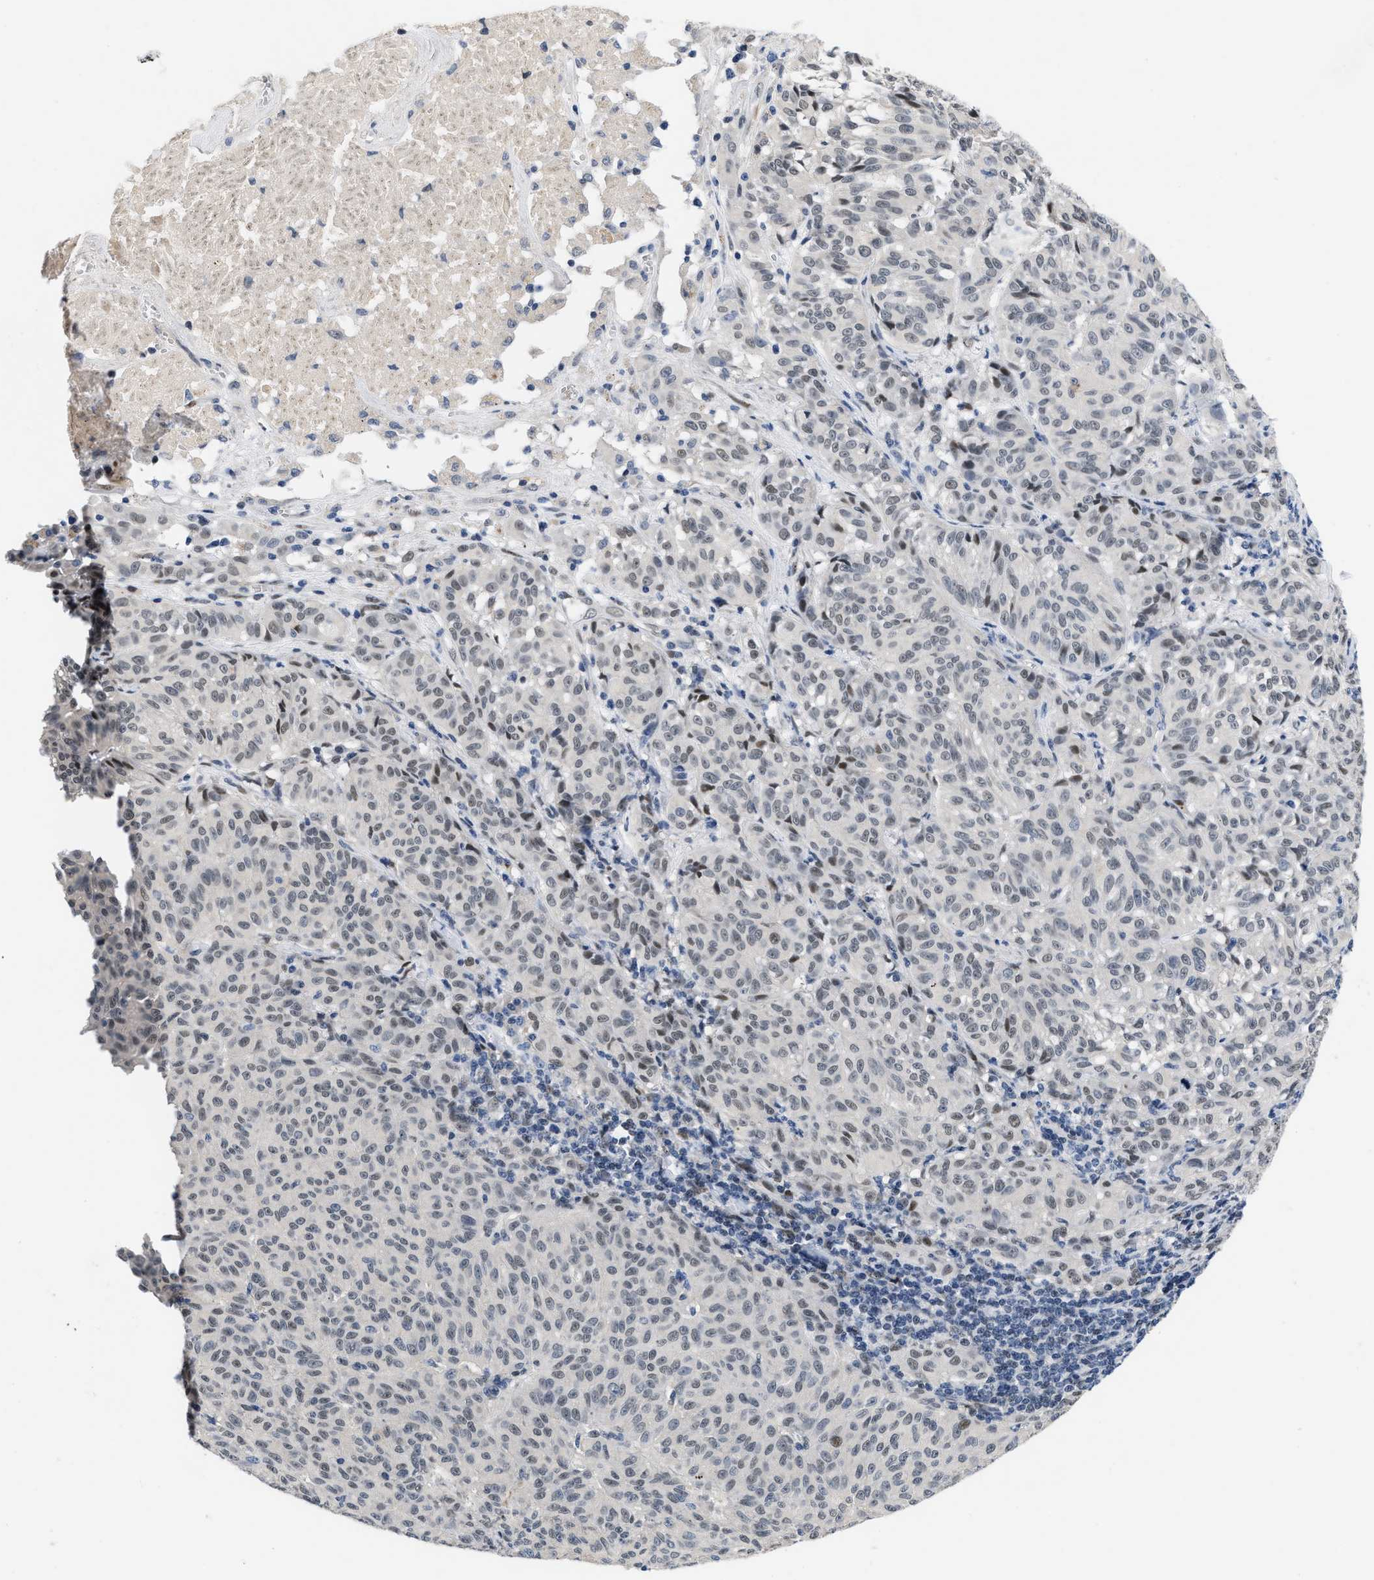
{"staining": {"intensity": "weak", "quantity": ">75%", "location": "nuclear"}, "tissue": "melanoma", "cell_type": "Tumor cells", "image_type": "cancer", "snomed": [{"axis": "morphology", "description": "Malignant melanoma, NOS"}, {"axis": "topography", "description": "Skin"}], "caption": "Immunohistochemical staining of human melanoma exhibits weak nuclear protein positivity in about >75% of tumor cells.", "gene": "VIP", "patient": {"sex": "female", "age": 72}}